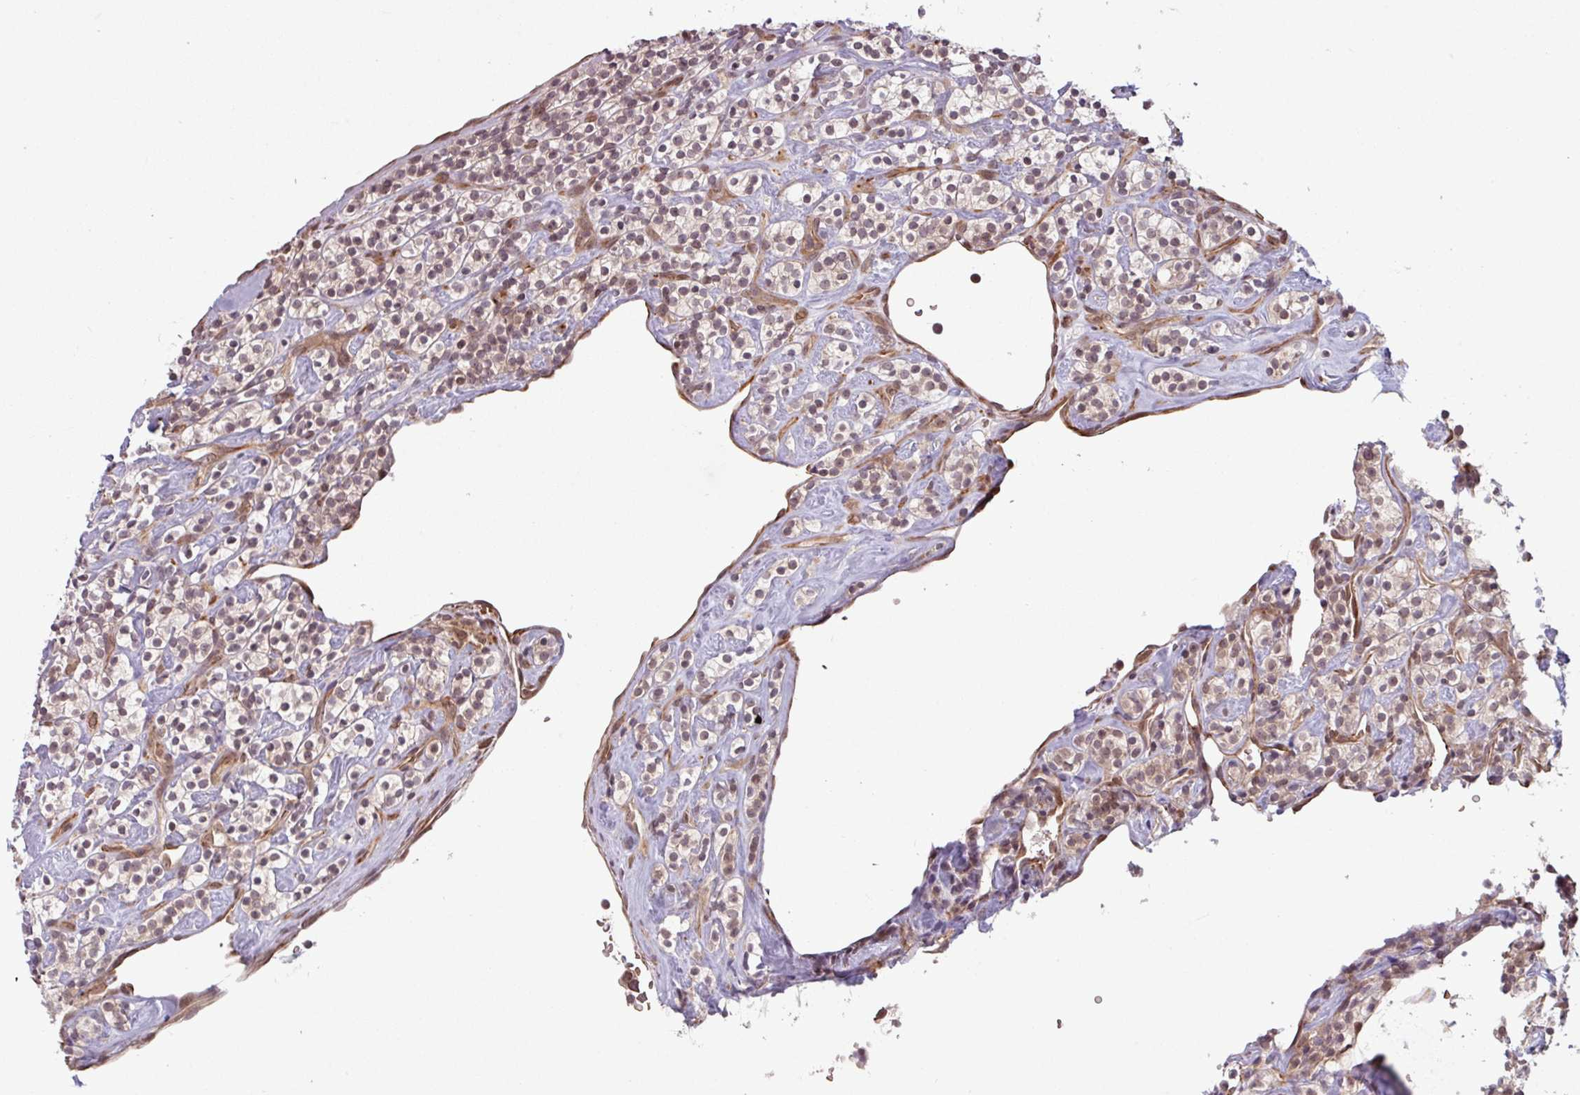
{"staining": {"intensity": "weak", "quantity": ">75%", "location": "nuclear"}, "tissue": "renal cancer", "cell_type": "Tumor cells", "image_type": "cancer", "snomed": [{"axis": "morphology", "description": "Adenocarcinoma, NOS"}, {"axis": "topography", "description": "Kidney"}], "caption": "Tumor cells demonstrate low levels of weak nuclear expression in approximately >75% of cells in human renal adenocarcinoma.", "gene": "RBM4B", "patient": {"sex": "male", "age": 77}}